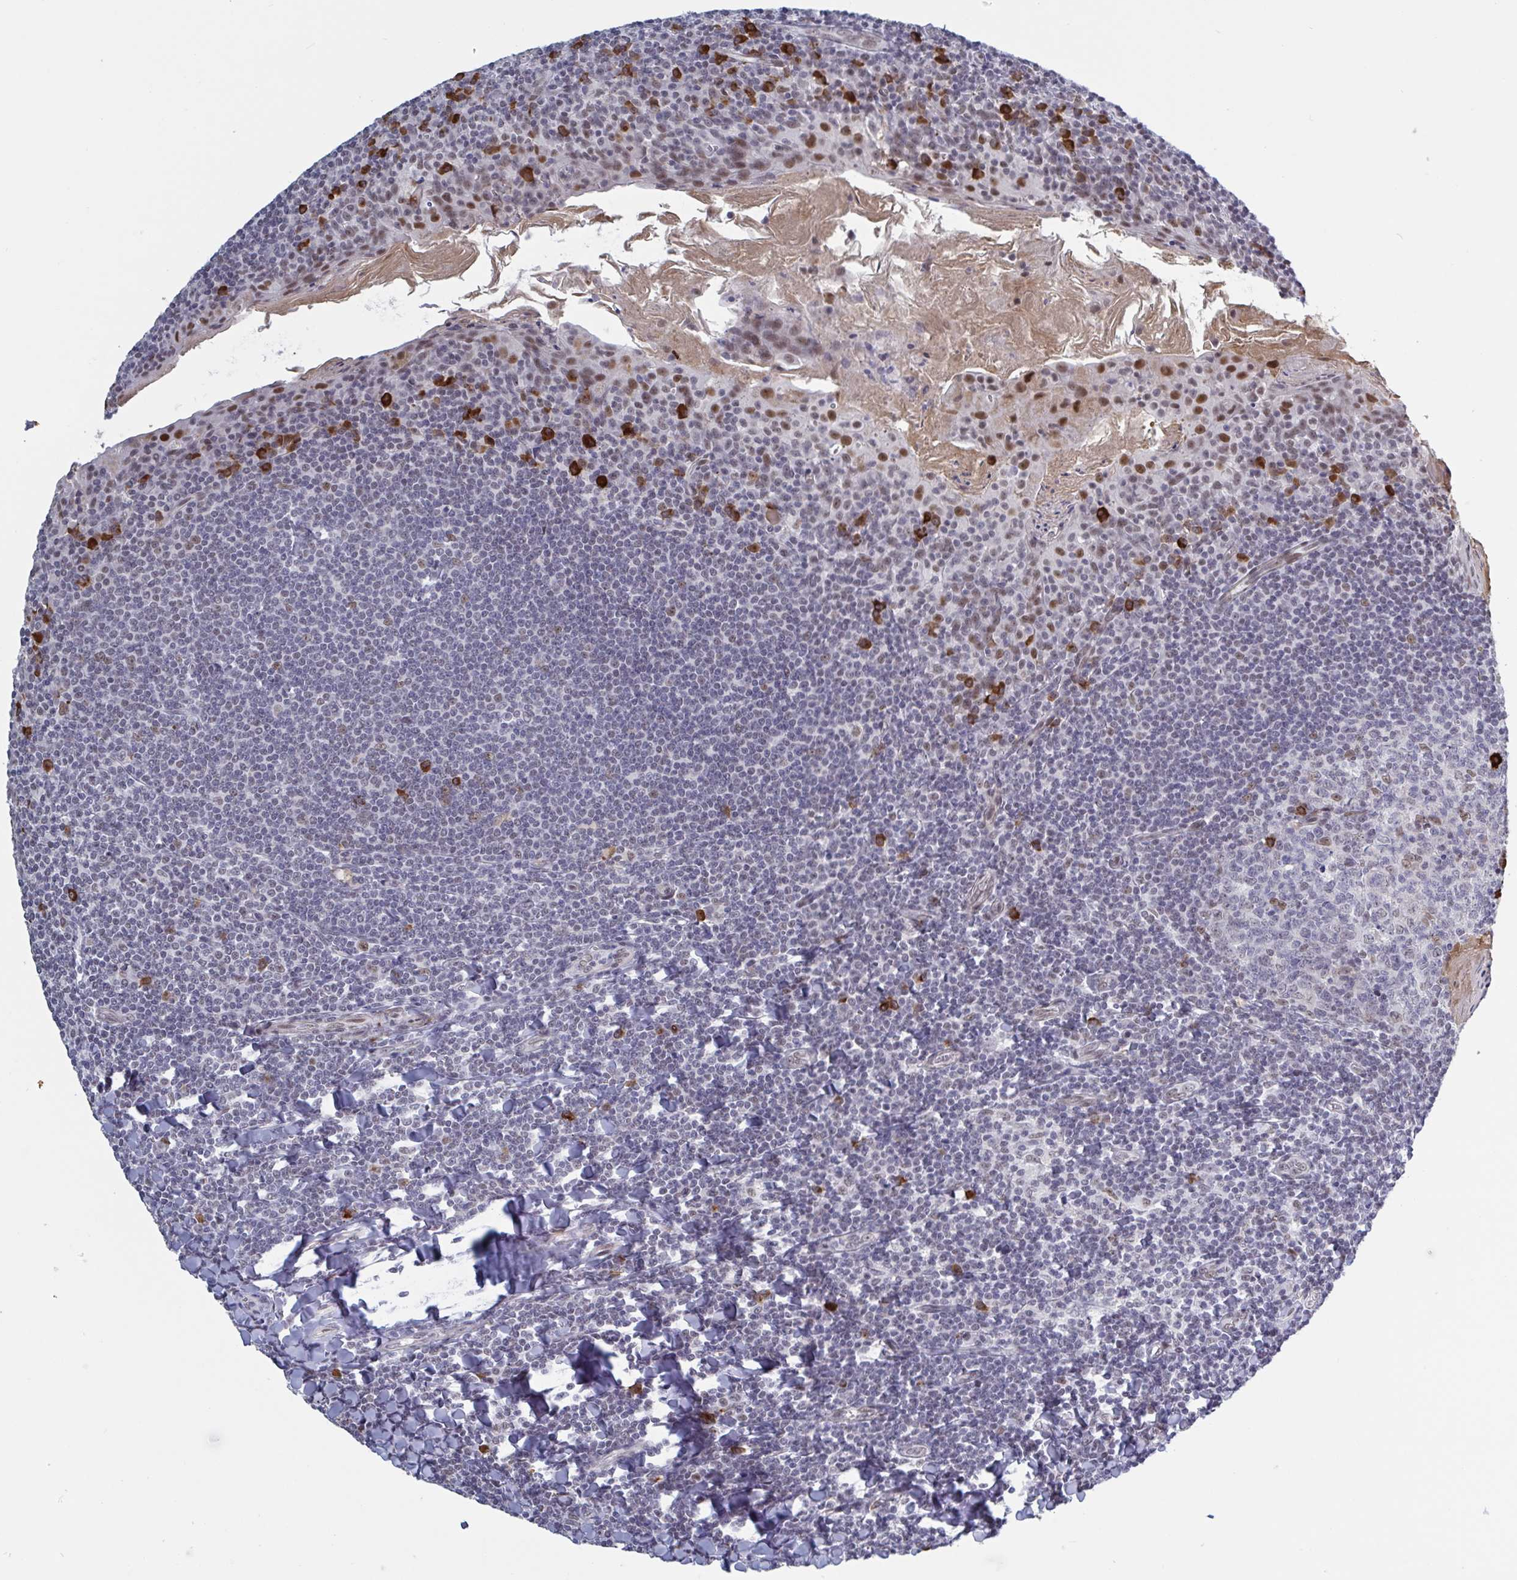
{"staining": {"intensity": "strong", "quantity": "<25%", "location": "cytoplasmic/membranous,nuclear"}, "tissue": "tonsil", "cell_type": "Germinal center cells", "image_type": "normal", "snomed": [{"axis": "morphology", "description": "Normal tissue, NOS"}, {"axis": "topography", "description": "Tonsil"}], "caption": "A brown stain highlights strong cytoplasmic/membranous,nuclear expression of a protein in germinal center cells of unremarkable human tonsil.", "gene": "BCL7B", "patient": {"sex": "male", "age": 27}}